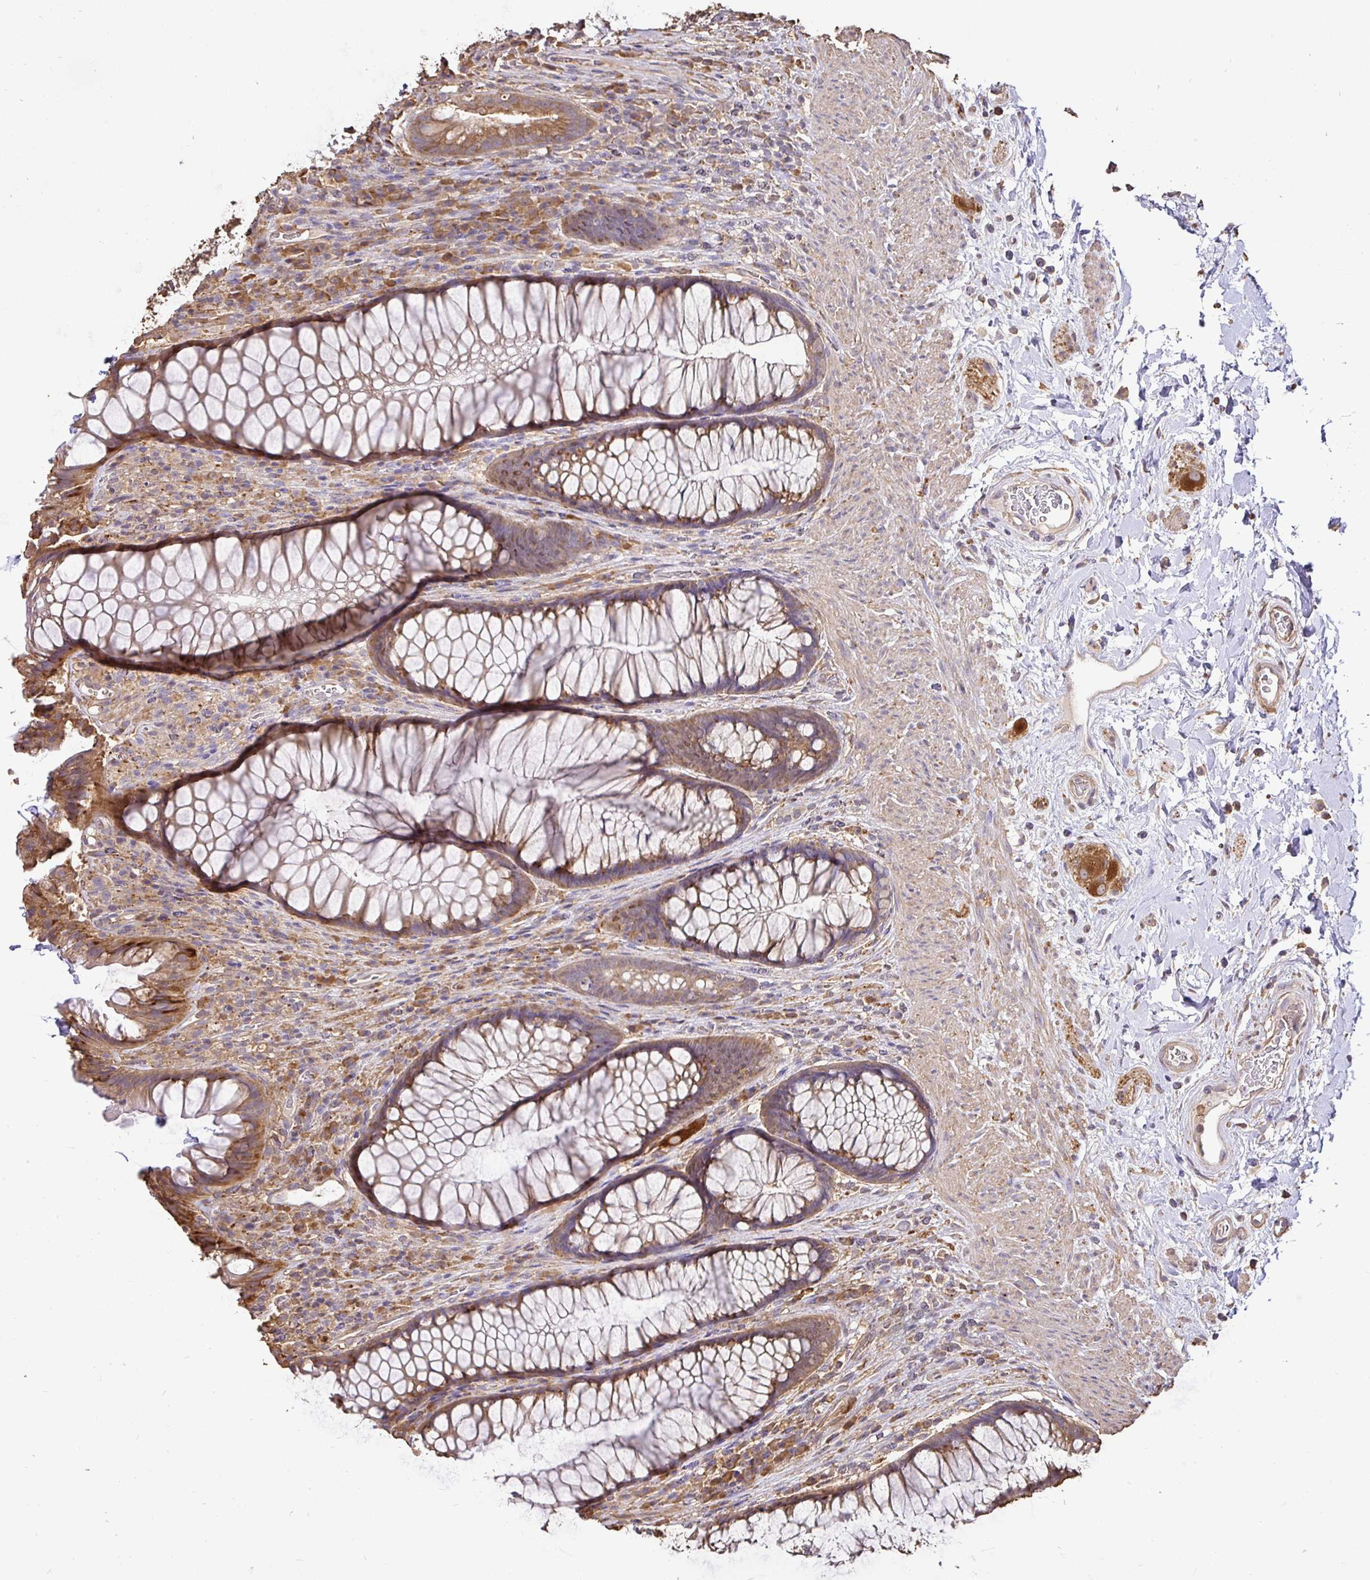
{"staining": {"intensity": "moderate", "quantity": "25%-75%", "location": "cytoplasmic/membranous"}, "tissue": "rectum", "cell_type": "Glandular cells", "image_type": "normal", "snomed": [{"axis": "morphology", "description": "Normal tissue, NOS"}, {"axis": "topography", "description": "Rectum"}], "caption": "A brown stain labels moderate cytoplasmic/membranous expression of a protein in glandular cells of unremarkable human rectum.", "gene": "MAPK8IP3", "patient": {"sex": "male", "age": 53}}